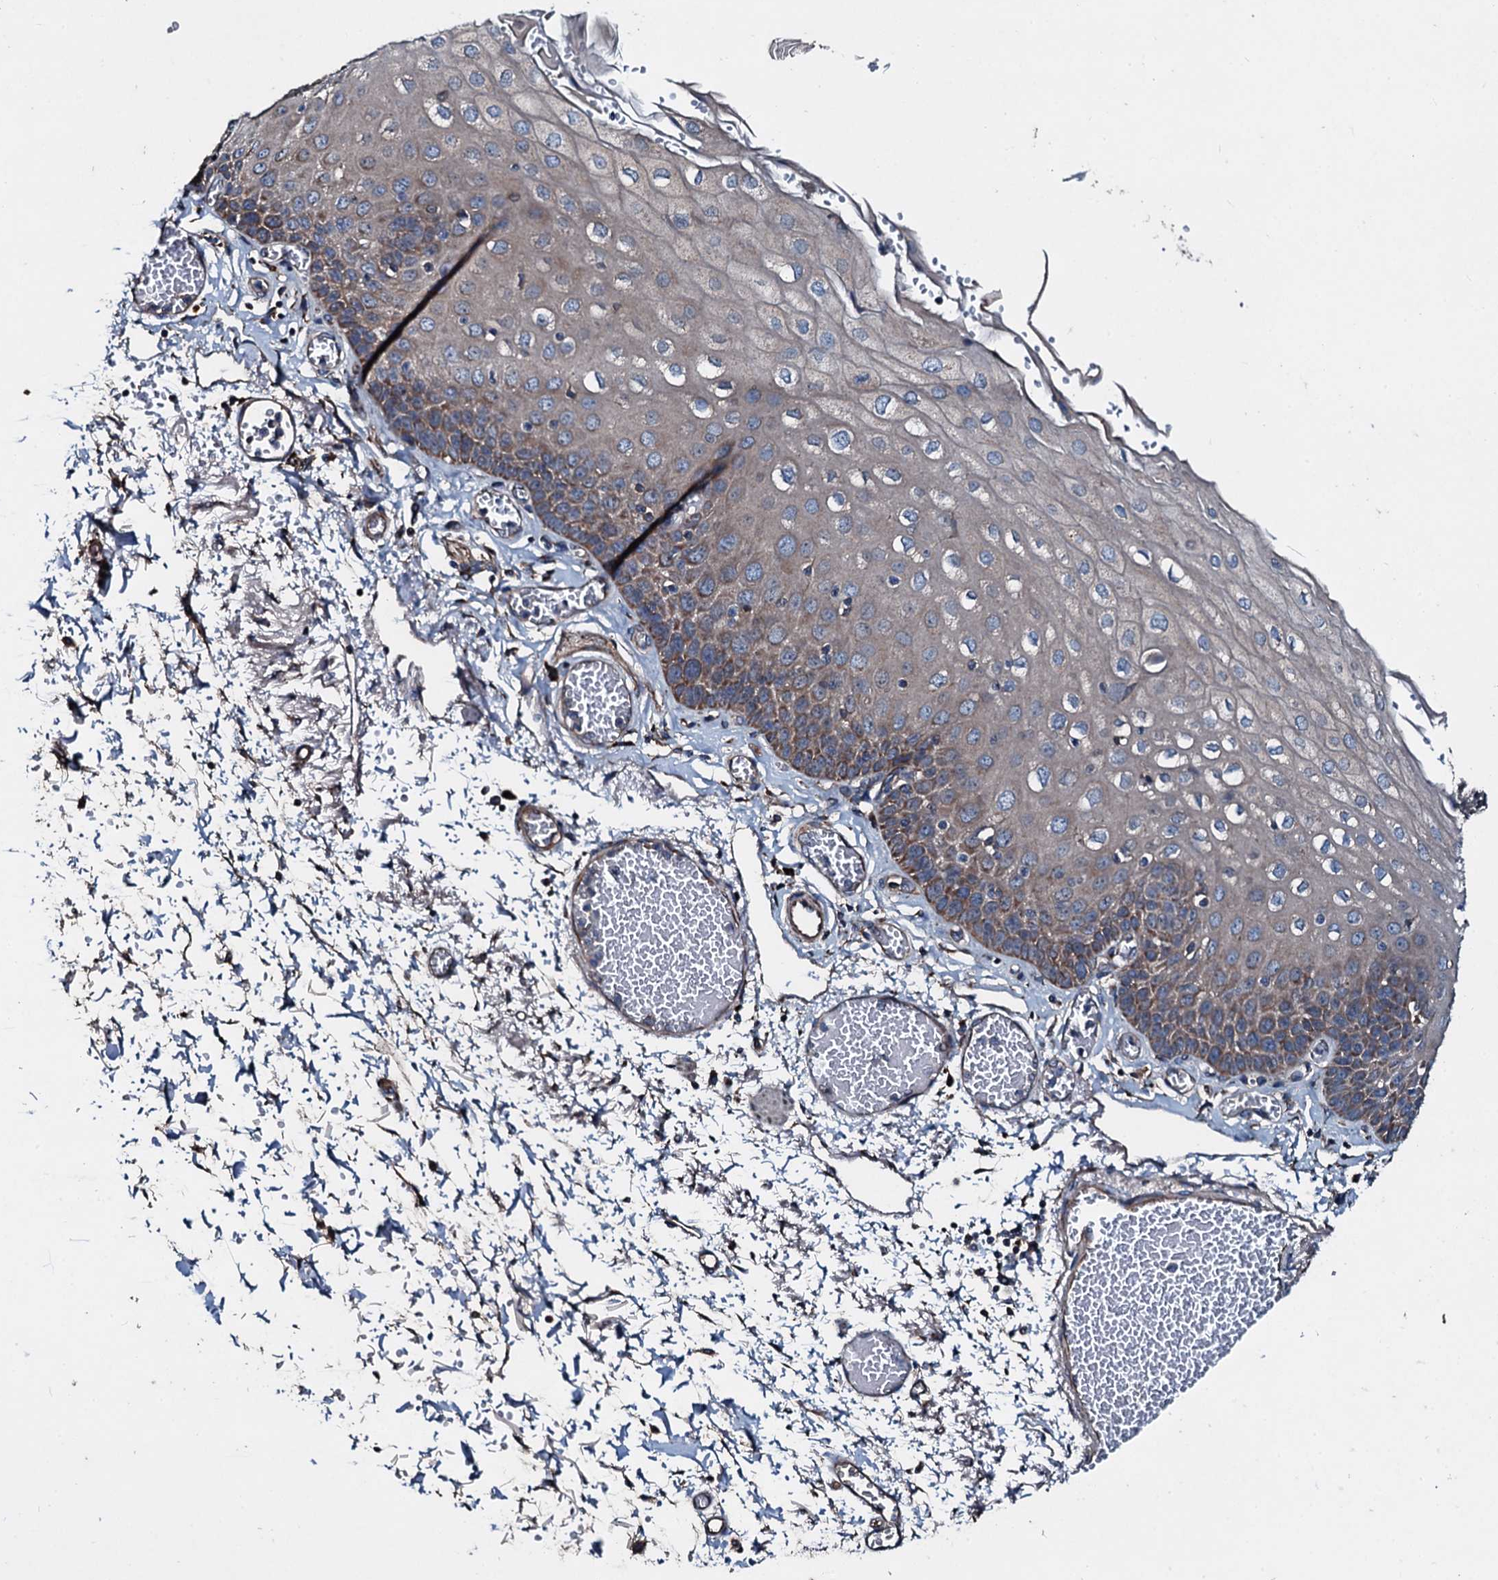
{"staining": {"intensity": "moderate", "quantity": "<25%", "location": "cytoplasmic/membranous"}, "tissue": "esophagus", "cell_type": "Squamous epithelial cells", "image_type": "normal", "snomed": [{"axis": "morphology", "description": "Normal tissue, NOS"}, {"axis": "topography", "description": "Esophagus"}], "caption": "Normal esophagus was stained to show a protein in brown. There is low levels of moderate cytoplasmic/membranous expression in about <25% of squamous epithelial cells. (Stains: DAB (3,3'-diaminobenzidine) in brown, nuclei in blue, Microscopy: brightfield microscopy at high magnification).", "gene": "ACSS3", "patient": {"sex": "male", "age": 81}}